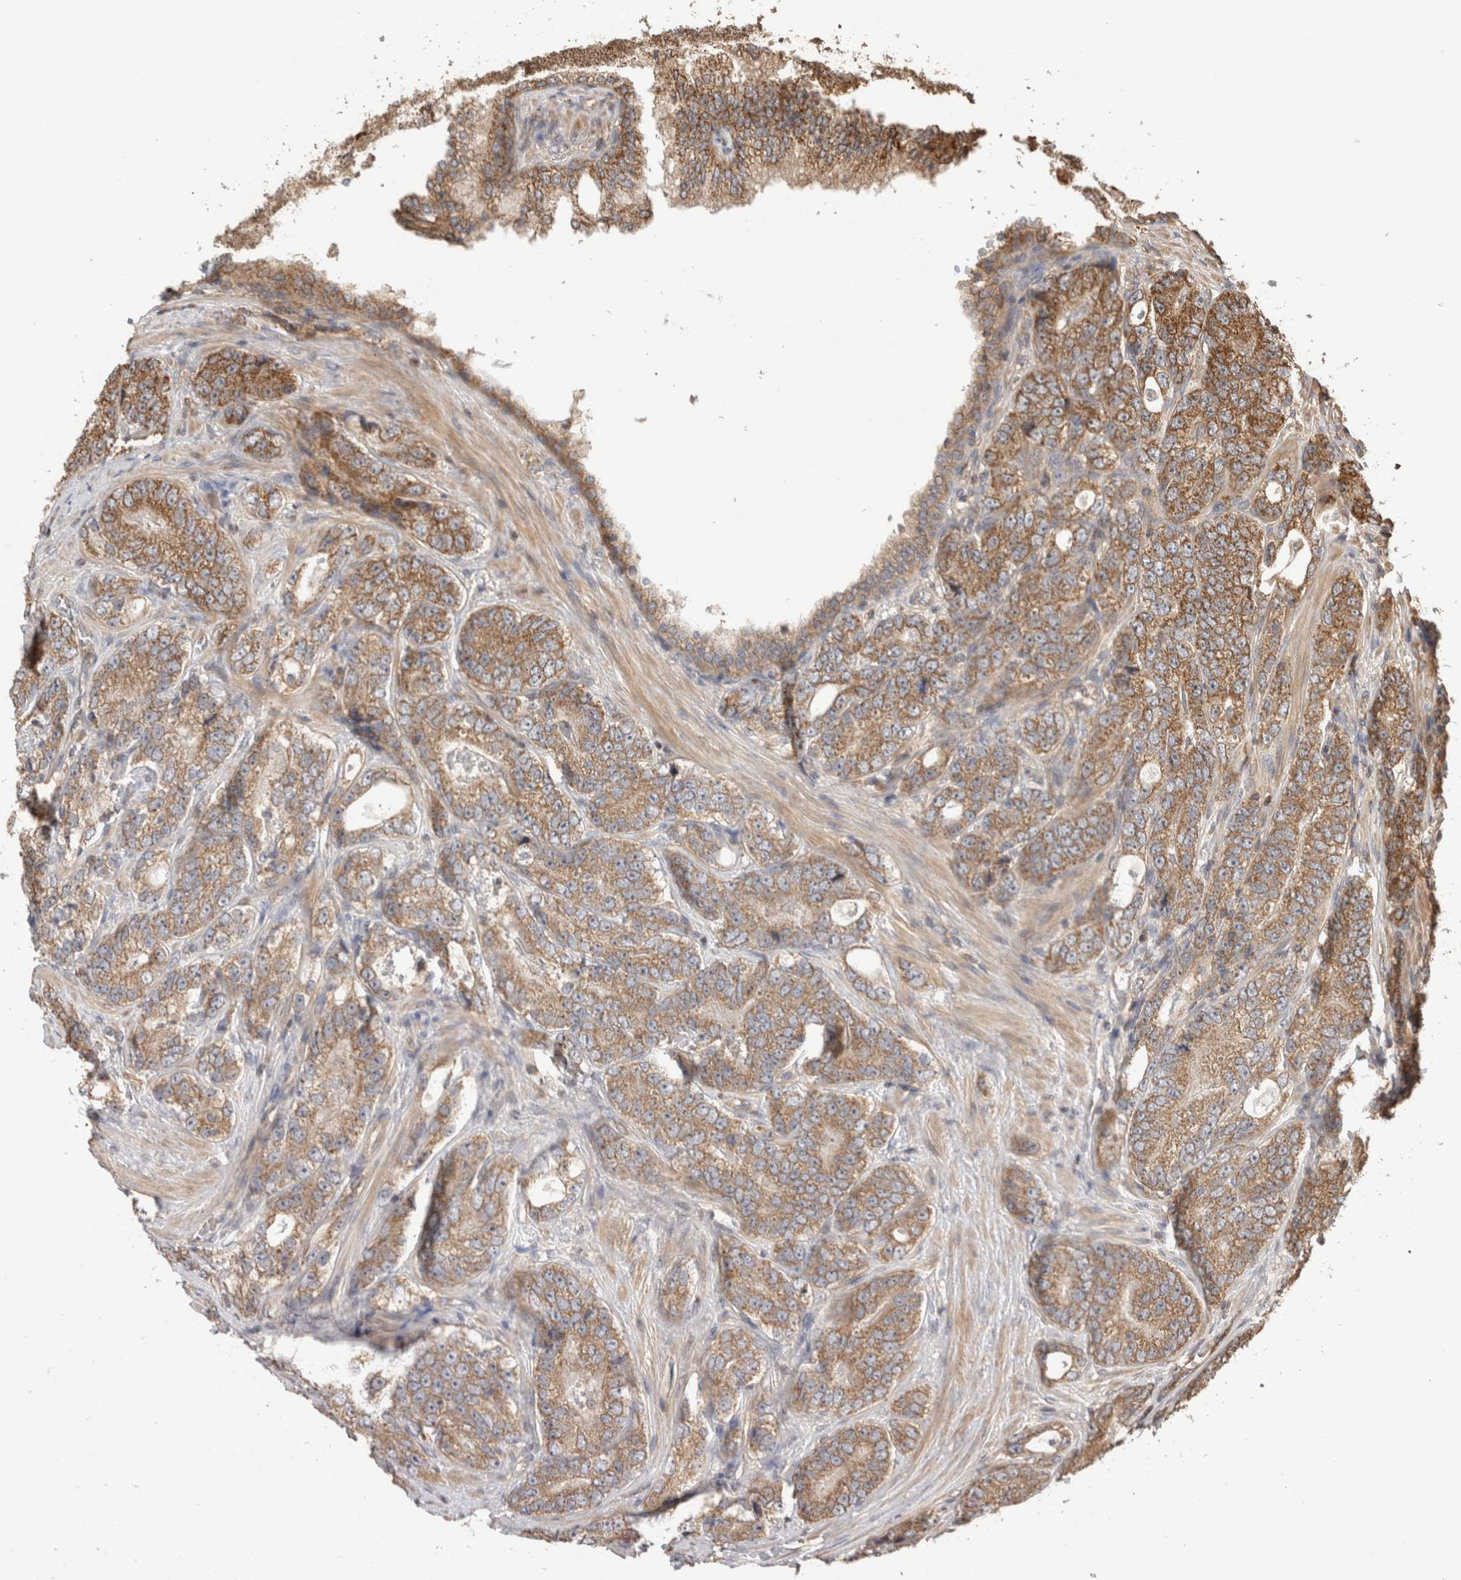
{"staining": {"intensity": "strong", "quantity": "<25%", "location": "cytoplasmic/membranous"}, "tissue": "prostate cancer", "cell_type": "Tumor cells", "image_type": "cancer", "snomed": [{"axis": "morphology", "description": "Adenocarcinoma, High grade"}, {"axis": "topography", "description": "Prostate"}], "caption": "The micrograph shows a brown stain indicating the presence of a protein in the cytoplasmic/membranous of tumor cells in prostate cancer (adenocarcinoma (high-grade)).", "gene": "IMMP2L", "patient": {"sex": "male", "age": 56}}